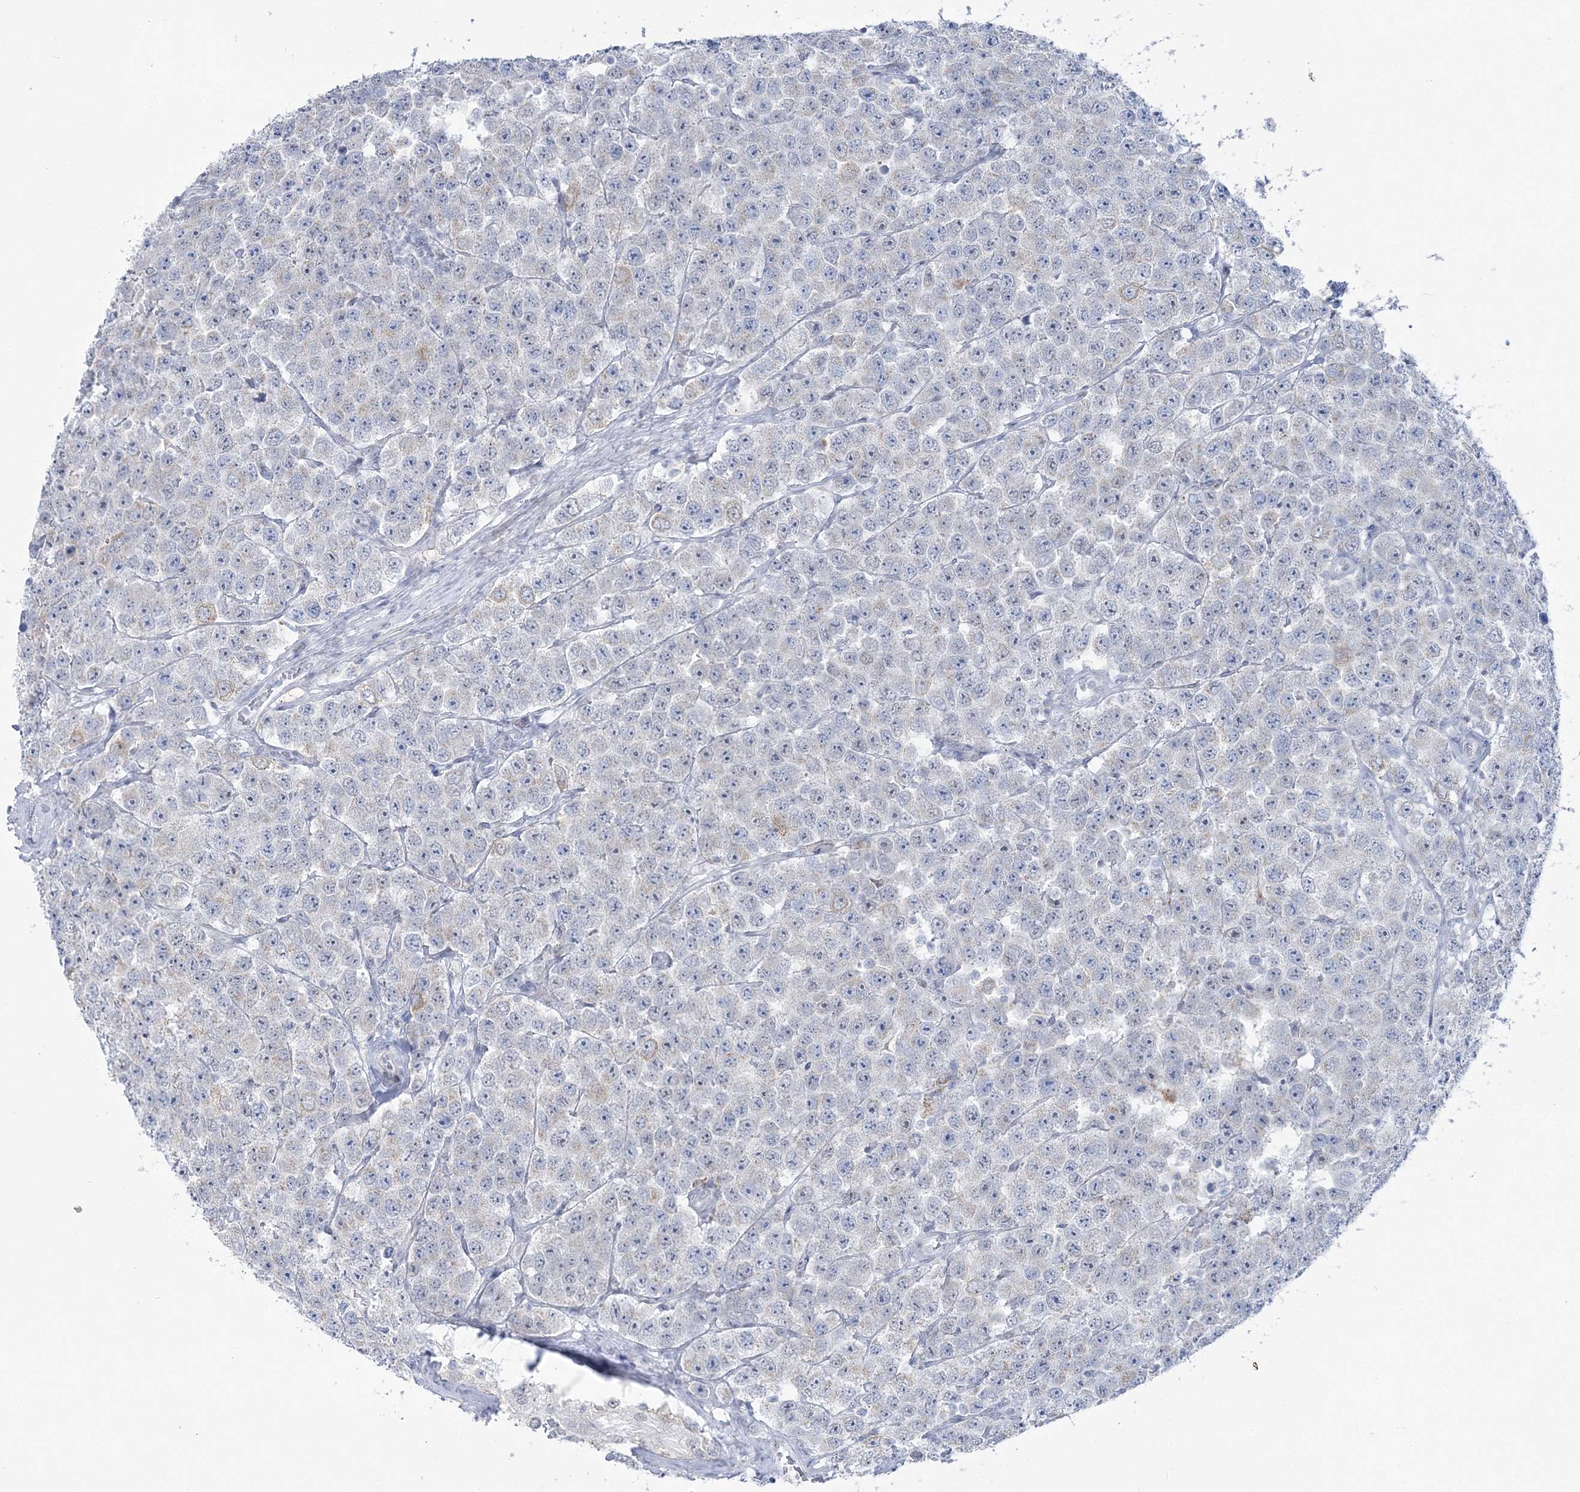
{"staining": {"intensity": "negative", "quantity": "none", "location": "none"}, "tissue": "testis cancer", "cell_type": "Tumor cells", "image_type": "cancer", "snomed": [{"axis": "morphology", "description": "Seminoma, NOS"}, {"axis": "topography", "description": "Testis"}], "caption": "Protein analysis of testis seminoma shows no significant expression in tumor cells.", "gene": "ZNF843", "patient": {"sex": "male", "age": 28}}